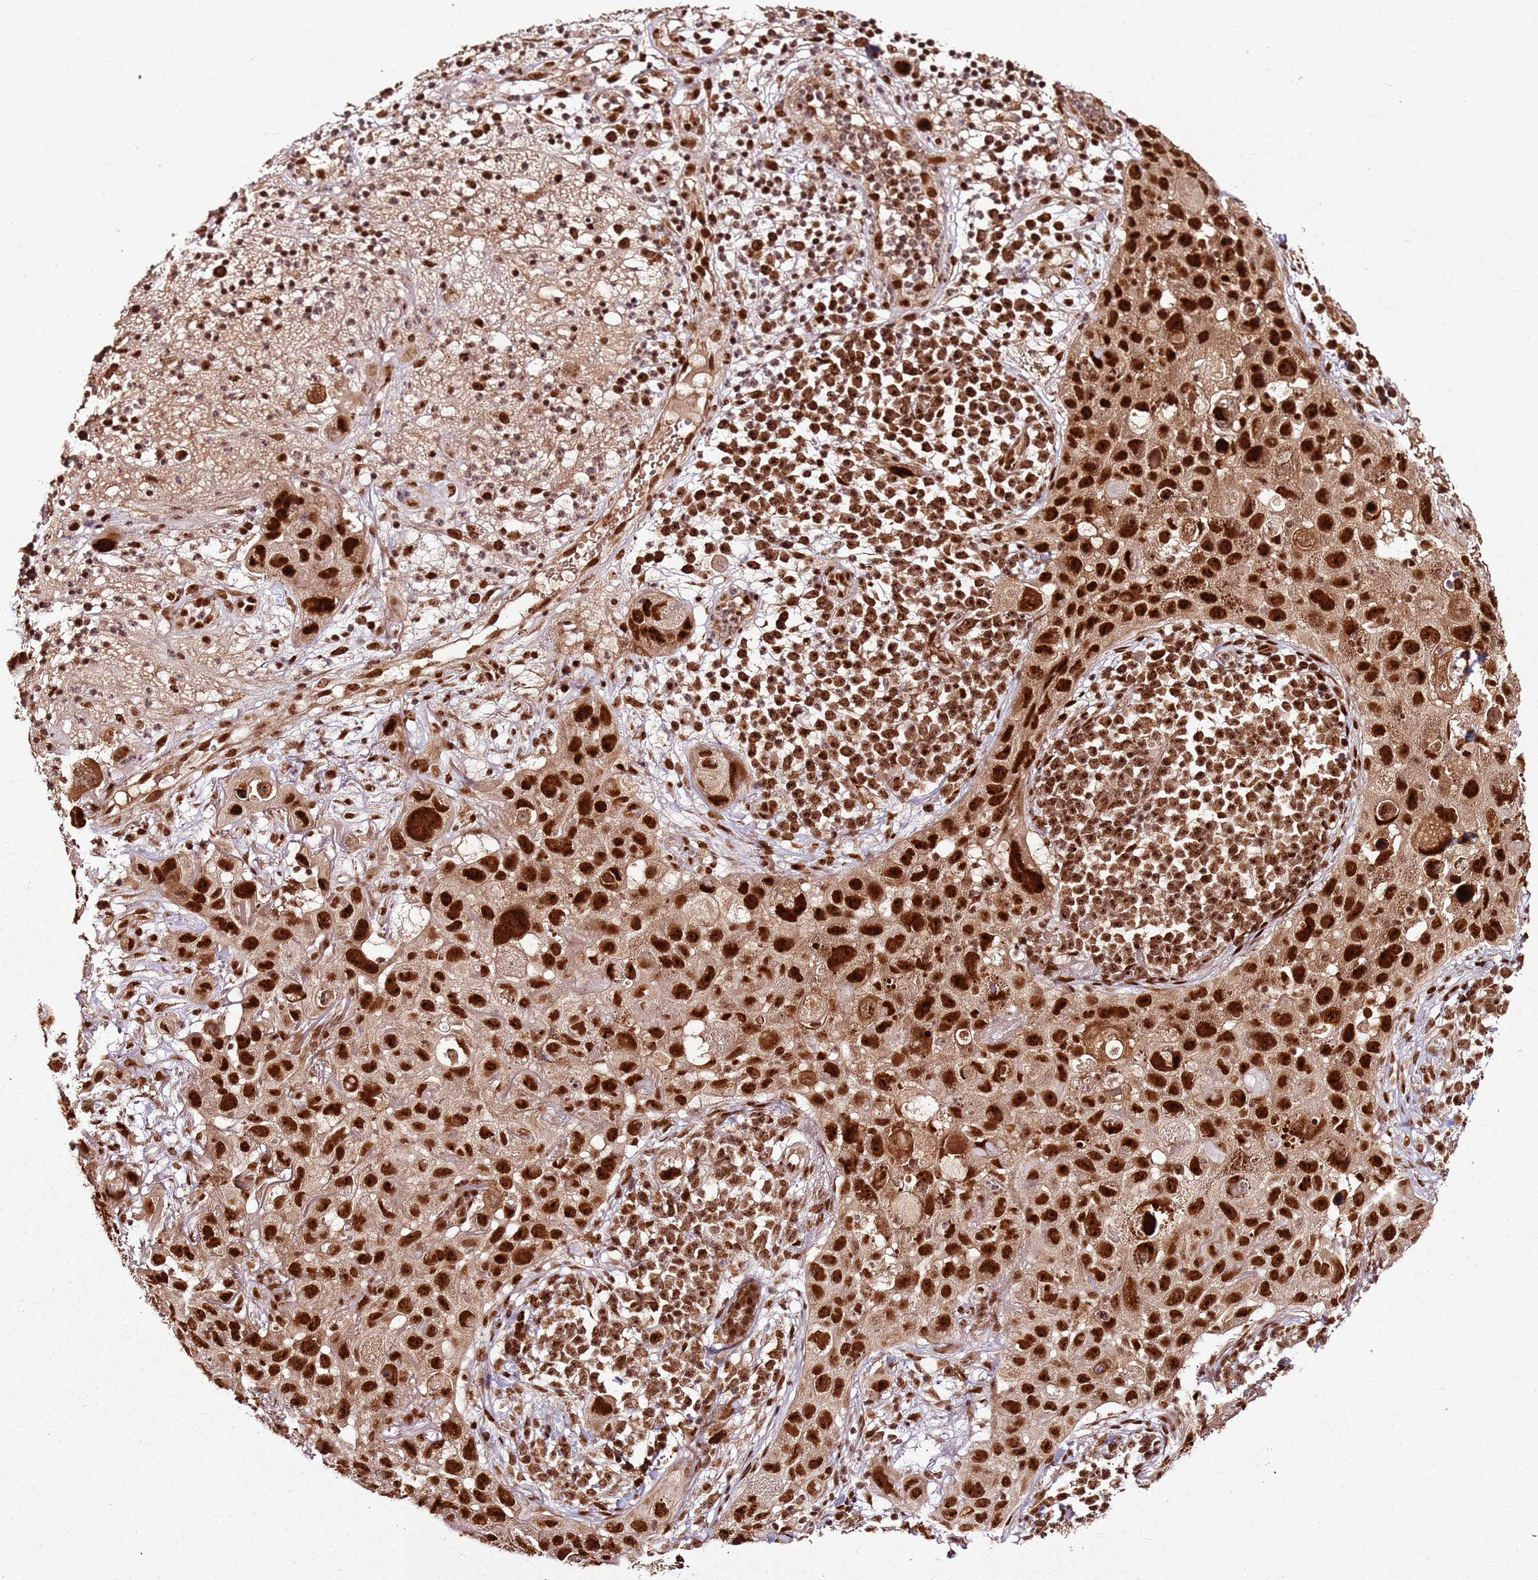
{"staining": {"intensity": "strong", "quantity": ">75%", "location": "nuclear"}, "tissue": "skin cancer", "cell_type": "Tumor cells", "image_type": "cancer", "snomed": [{"axis": "morphology", "description": "Squamous cell carcinoma in situ, NOS"}, {"axis": "morphology", "description": "Squamous cell carcinoma, NOS"}, {"axis": "topography", "description": "Skin"}], "caption": "Human skin squamous cell carcinoma stained for a protein (brown) exhibits strong nuclear positive expression in about >75% of tumor cells.", "gene": "XRN2", "patient": {"sex": "male", "age": 93}}